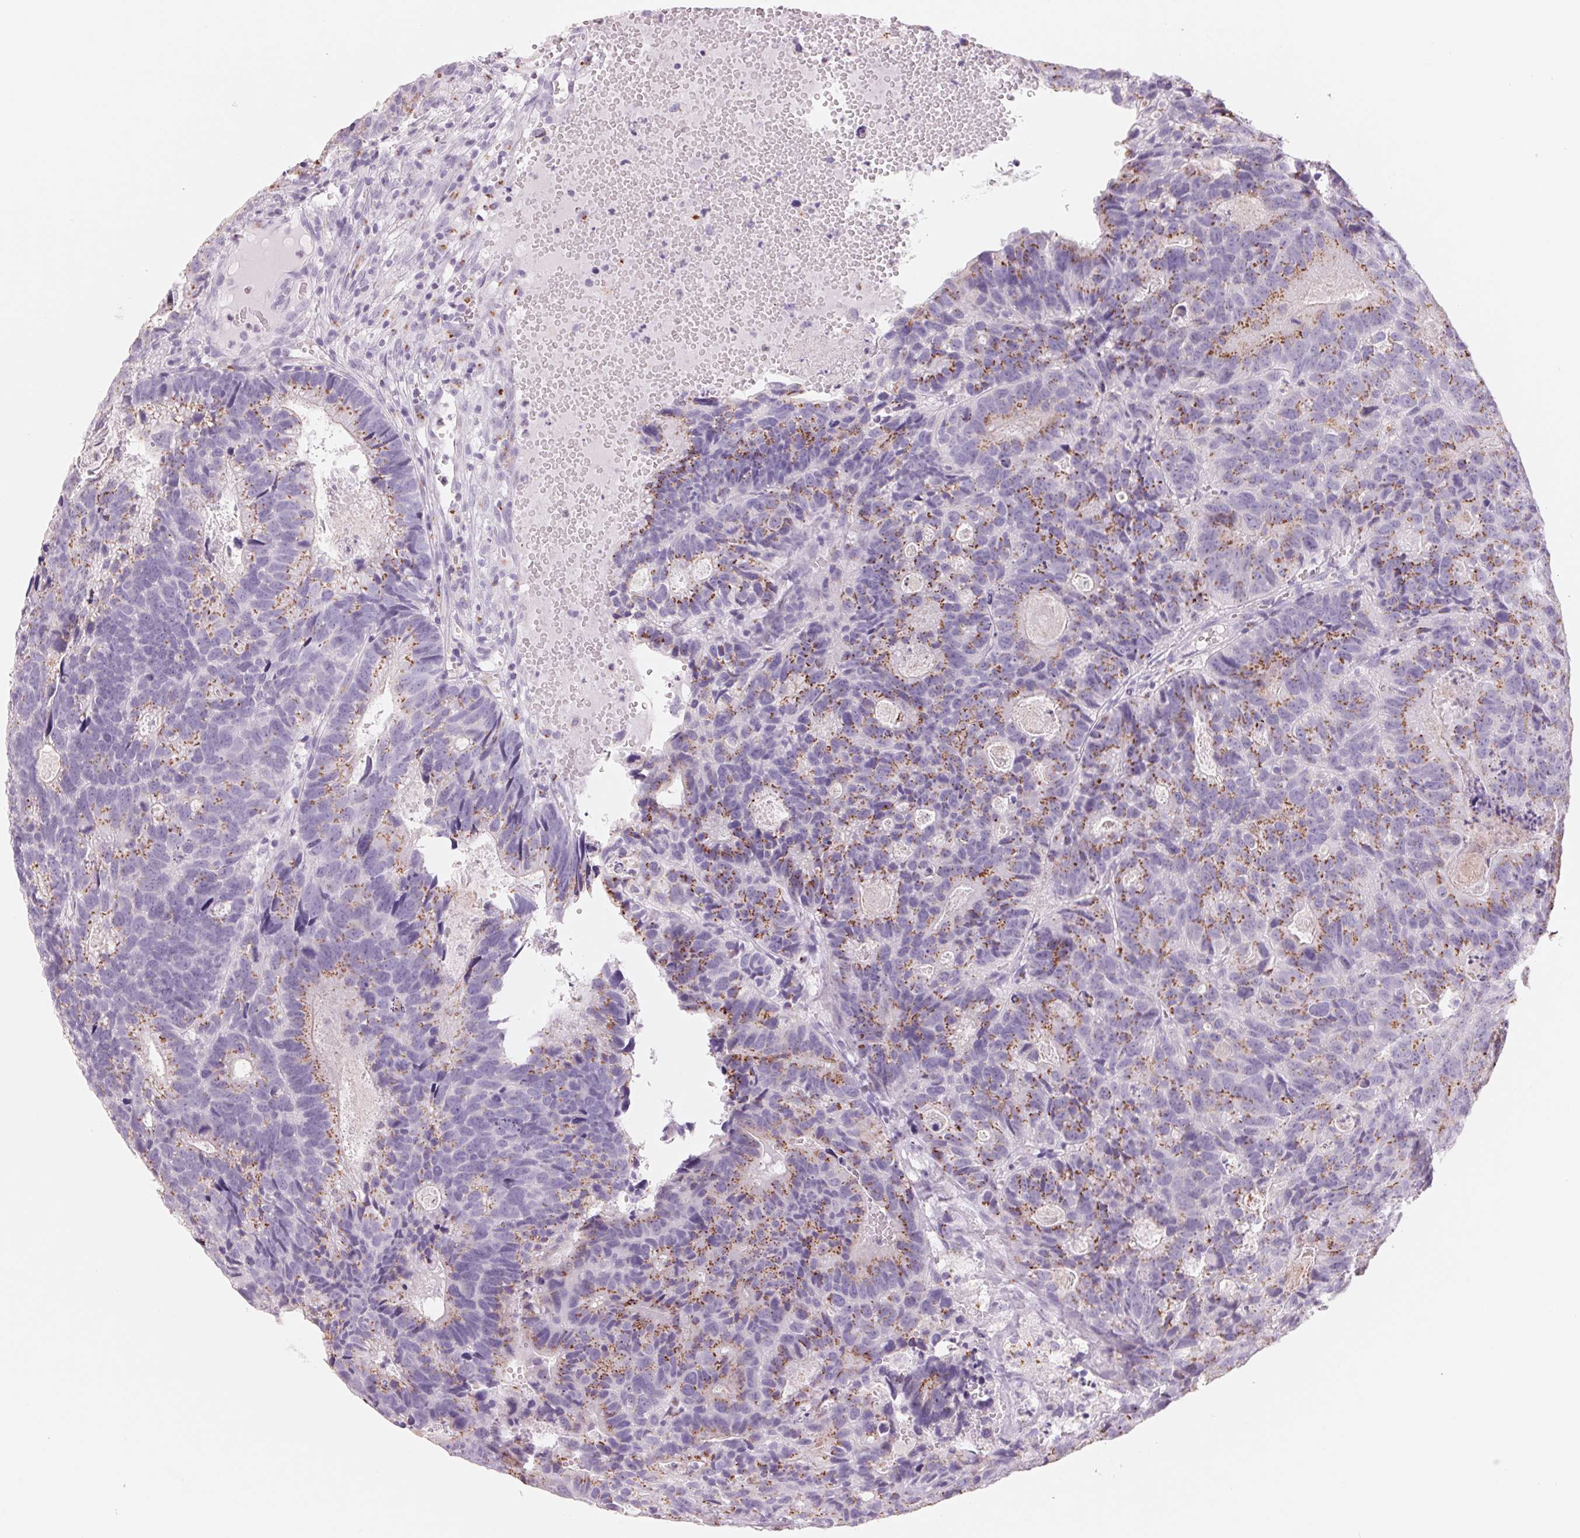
{"staining": {"intensity": "strong", "quantity": ">75%", "location": "cytoplasmic/membranous"}, "tissue": "head and neck cancer", "cell_type": "Tumor cells", "image_type": "cancer", "snomed": [{"axis": "morphology", "description": "Adenocarcinoma, NOS"}, {"axis": "topography", "description": "Head-Neck"}], "caption": "Head and neck cancer (adenocarcinoma) was stained to show a protein in brown. There is high levels of strong cytoplasmic/membranous positivity in about >75% of tumor cells. The staining is performed using DAB brown chromogen to label protein expression. The nuclei are counter-stained blue using hematoxylin.", "gene": "GALNT7", "patient": {"sex": "male", "age": 62}}